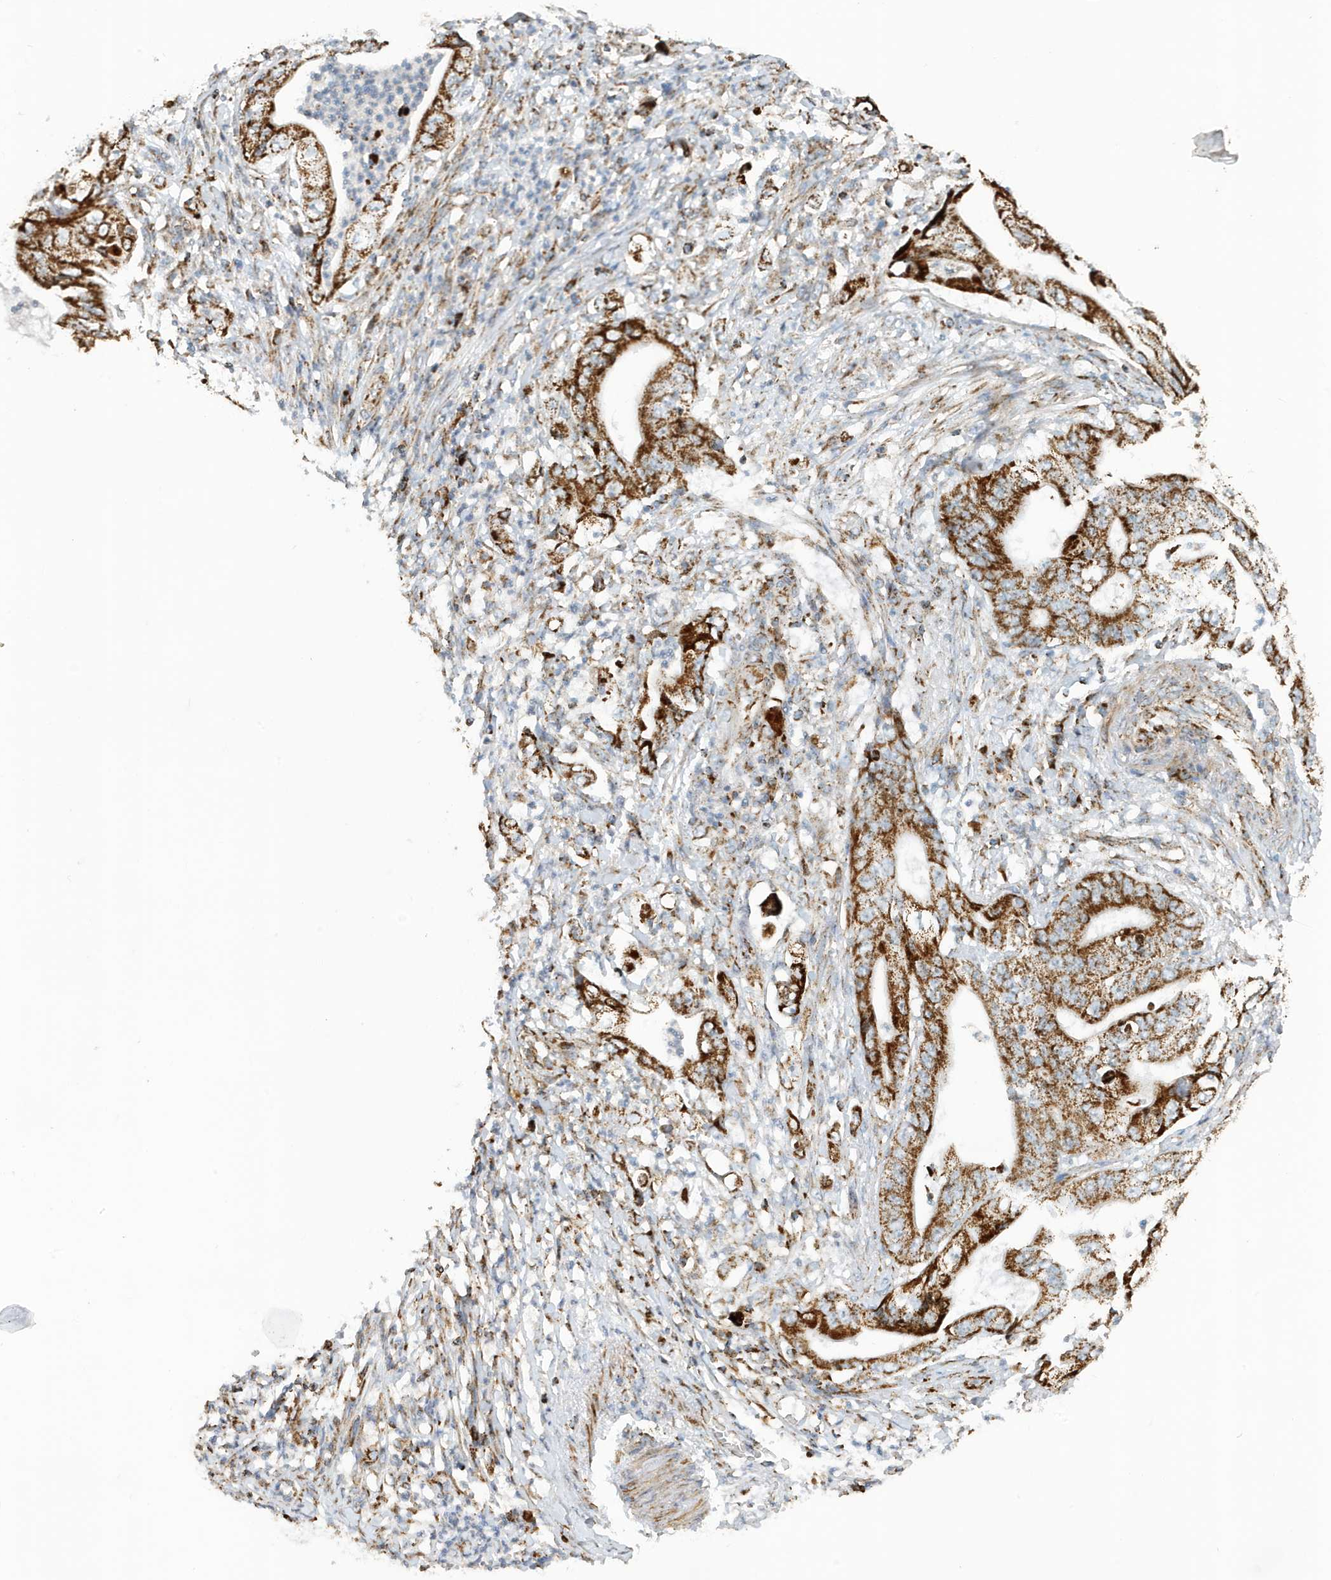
{"staining": {"intensity": "strong", "quantity": ">75%", "location": "cytoplasmic/membranous"}, "tissue": "stomach cancer", "cell_type": "Tumor cells", "image_type": "cancer", "snomed": [{"axis": "morphology", "description": "Adenocarcinoma, NOS"}, {"axis": "topography", "description": "Stomach"}], "caption": "Protein analysis of stomach cancer tissue exhibits strong cytoplasmic/membranous positivity in about >75% of tumor cells.", "gene": "MAN1A1", "patient": {"sex": "female", "age": 73}}